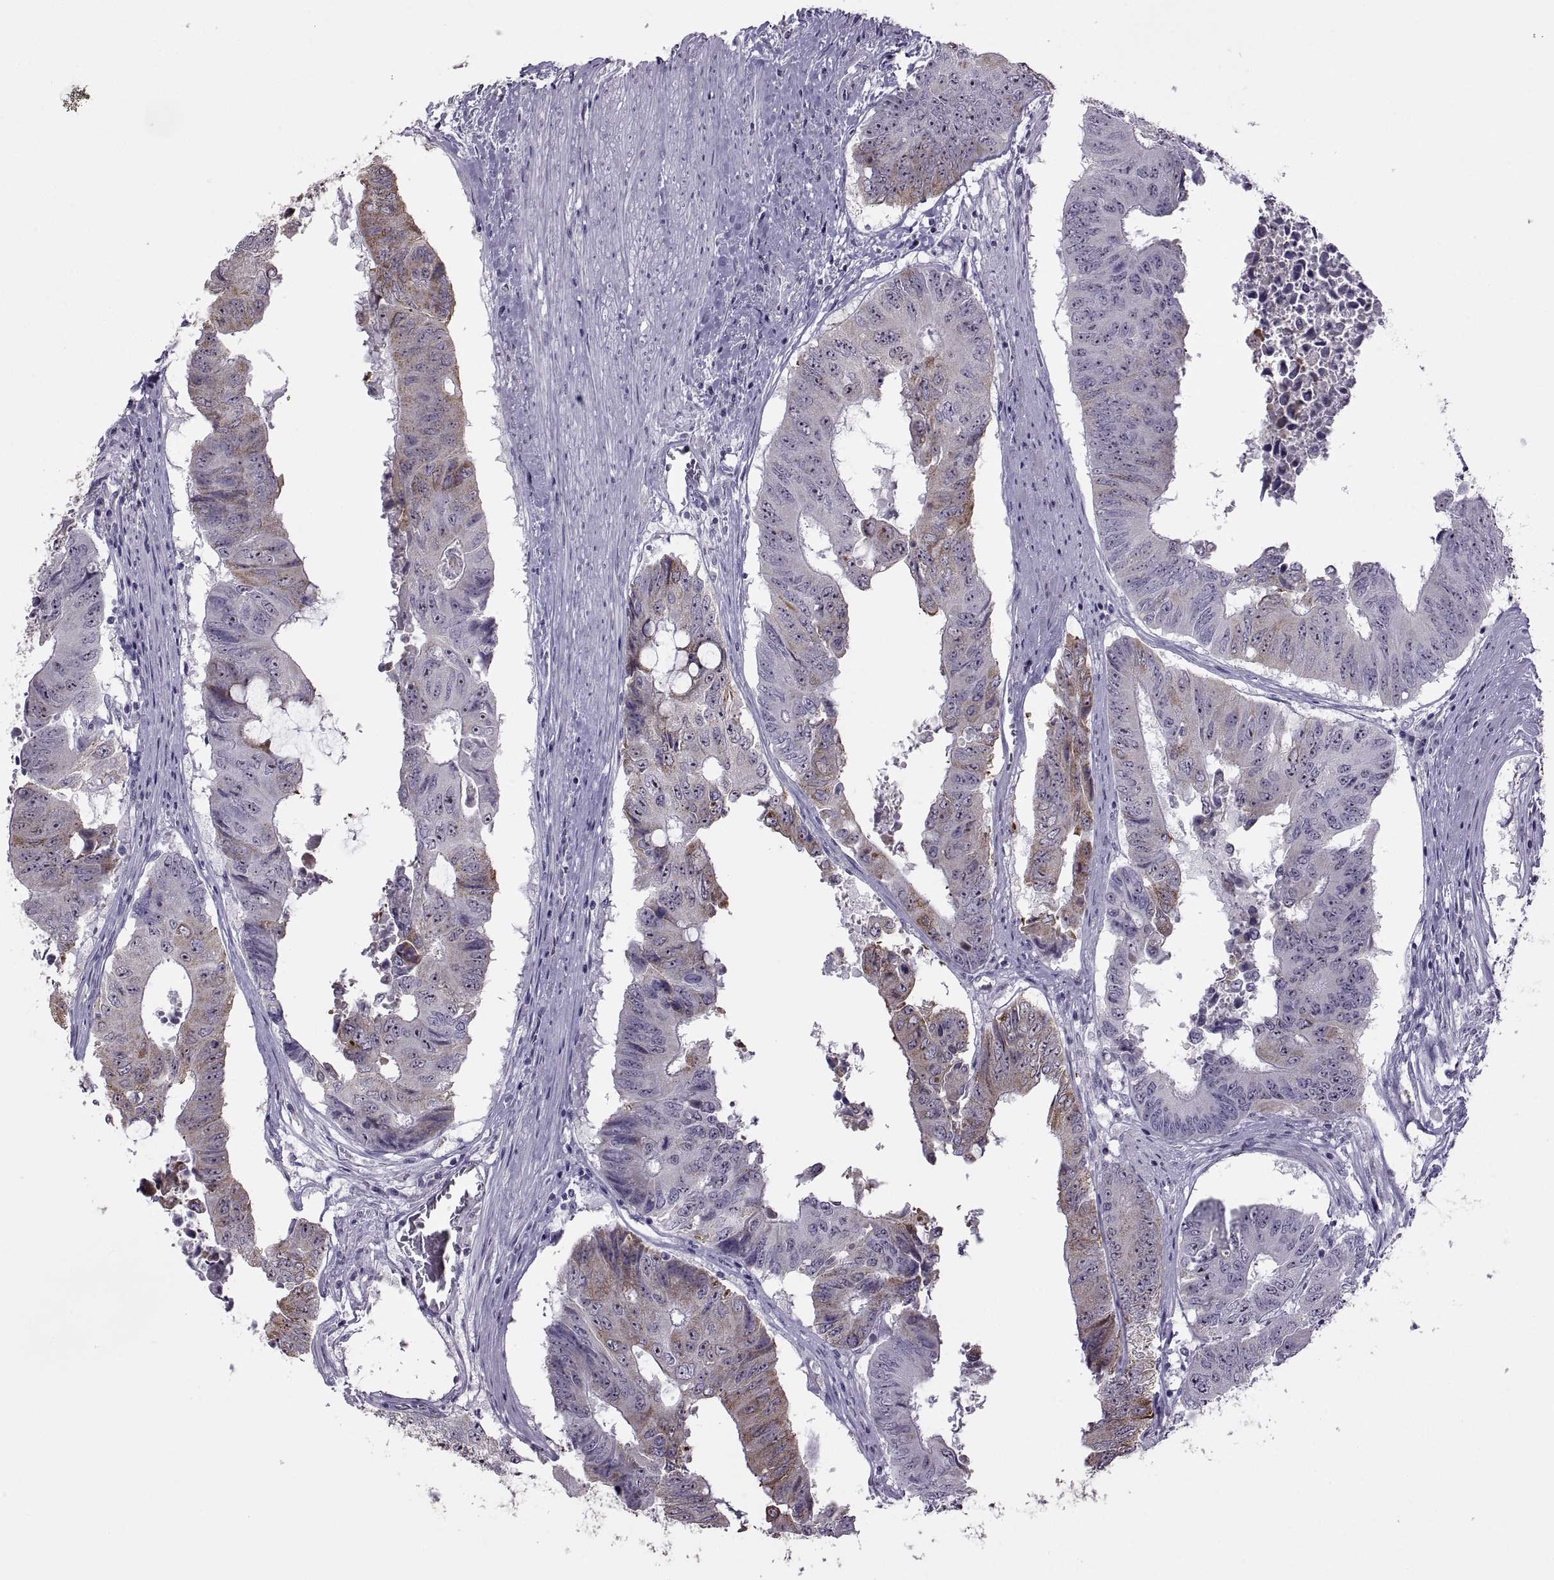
{"staining": {"intensity": "moderate", "quantity": "25%-75%", "location": "cytoplasmic/membranous"}, "tissue": "colorectal cancer", "cell_type": "Tumor cells", "image_type": "cancer", "snomed": [{"axis": "morphology", "description": "Adenocarcinoma, NOS"}, {"axis": "topography", "description": "Rectum"}], "caption": "About 25%-75% of tumor cells in human adenocarcinoma (colorectal) reveal moderate cytoplasmic/membranous protein staining as visualized by brown immunohistochemical staining.", "gene": "ASIC2", "patient": {"sex": "male", "age": 59}}